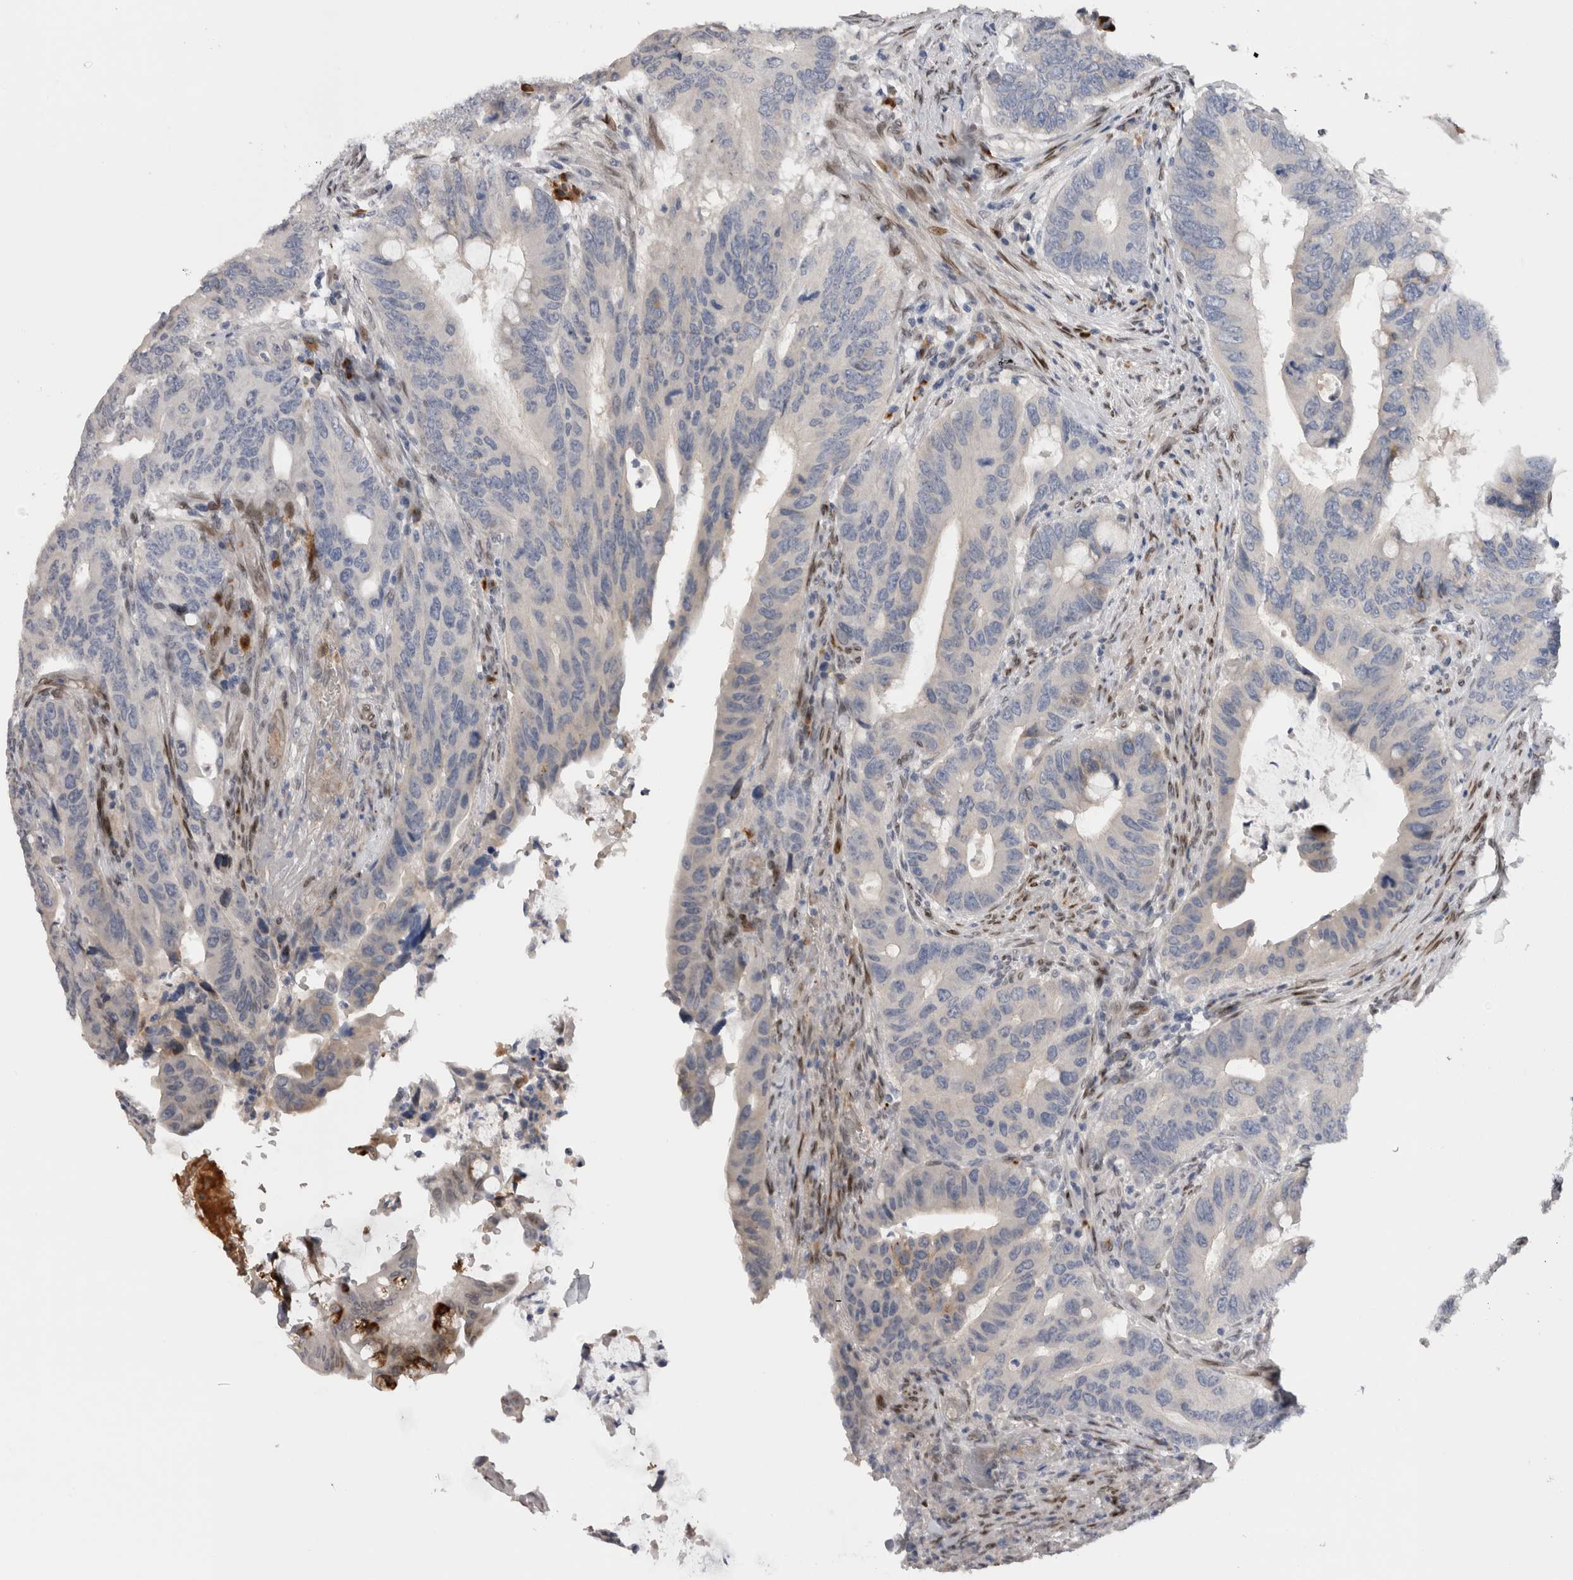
{"staining": {"intensity": "negative", "quantity": "none", "location": "none"}, "tissue": "colorectal cancer", "cell_type": "Tumor cells", "image_type": "cancer", "snomed": [{"axis": "morphology", "description": "Adenocarcinoma, NOS"}, {"axis": "topography", "description": "Colon"}], "caption": "High magnification brightfield microscopy of colorectal adenocarcinoma stained with DAB (brown) and counterstained with hematoxylin (blue): tumor cells show no significant staining.", "gene": "DMTN", "patient": {"sex": "male", "age": 71}}